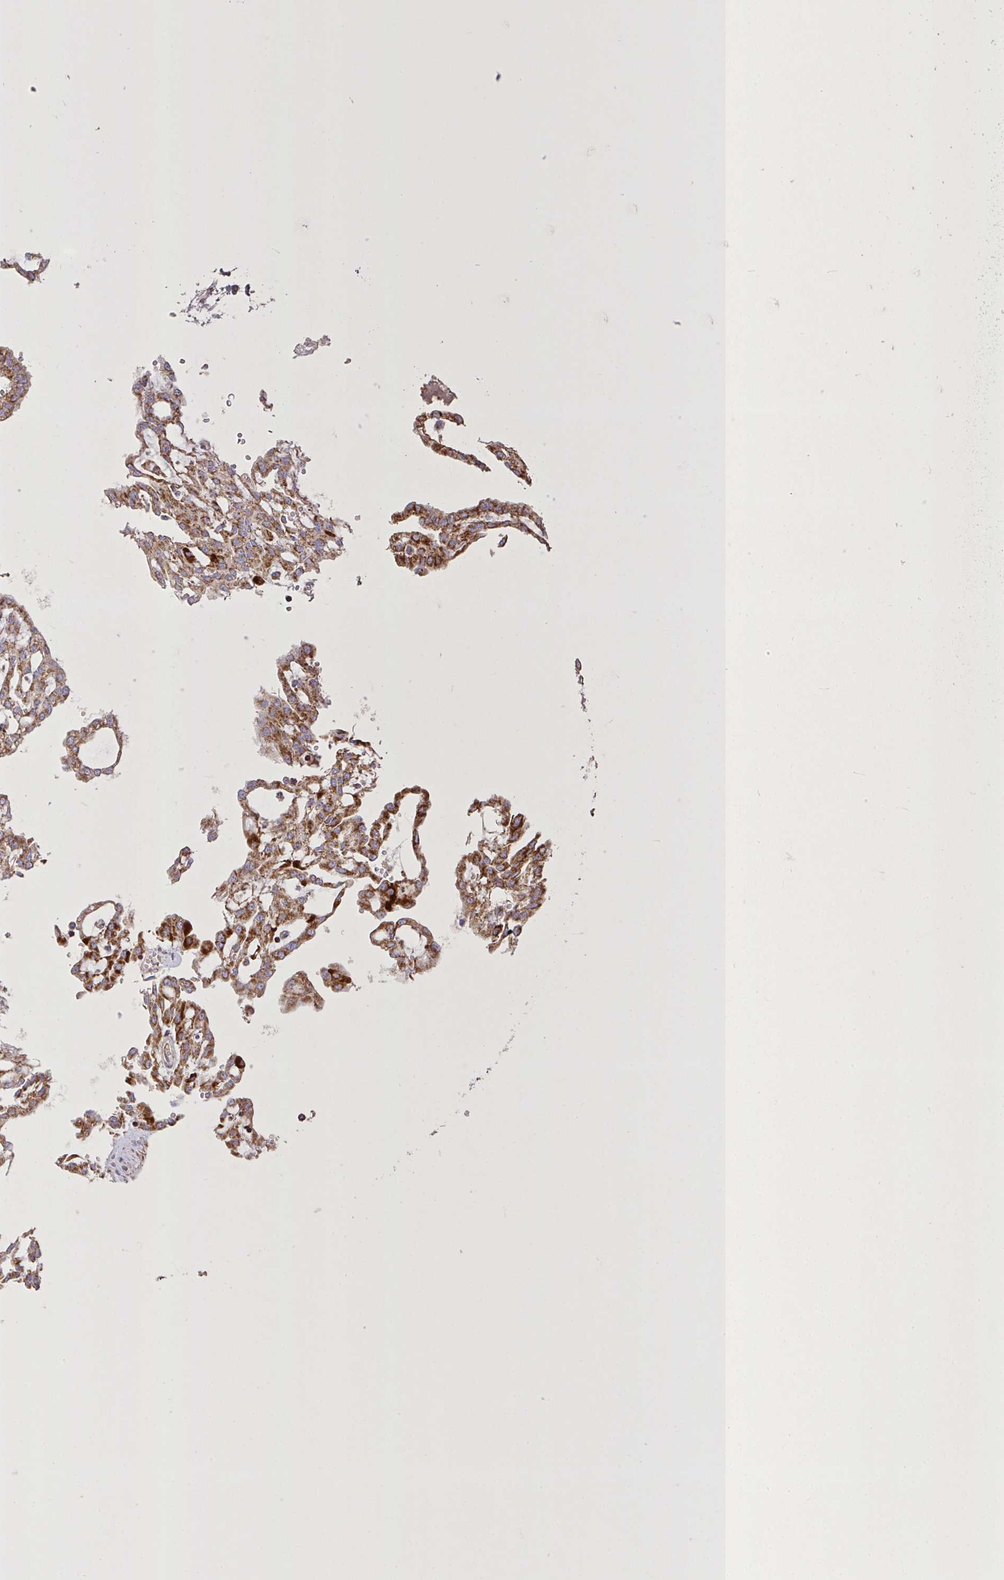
{"staining": {"intensity": "moderate", "quantity": ">75%", "location": "cytoplasmic/membranous"}, "tissue": "renal cancer", "cell_type": "Tumor cells", "image_type": "cancer", "snomed": [{"axis": "morphology", "description": "Adenocarcinoma, NOS"}, {"axis": "topography", "description": "Kidney"}], "caption": "About >75% of tumor cells in human adenocarcinoma (renal) reveal moderate cytoplasmic/membranous protein positivity as visualized by brown immunohistochemical staining.", "gene": "AGK", "patient": {"sex": "male", "age": 63}}